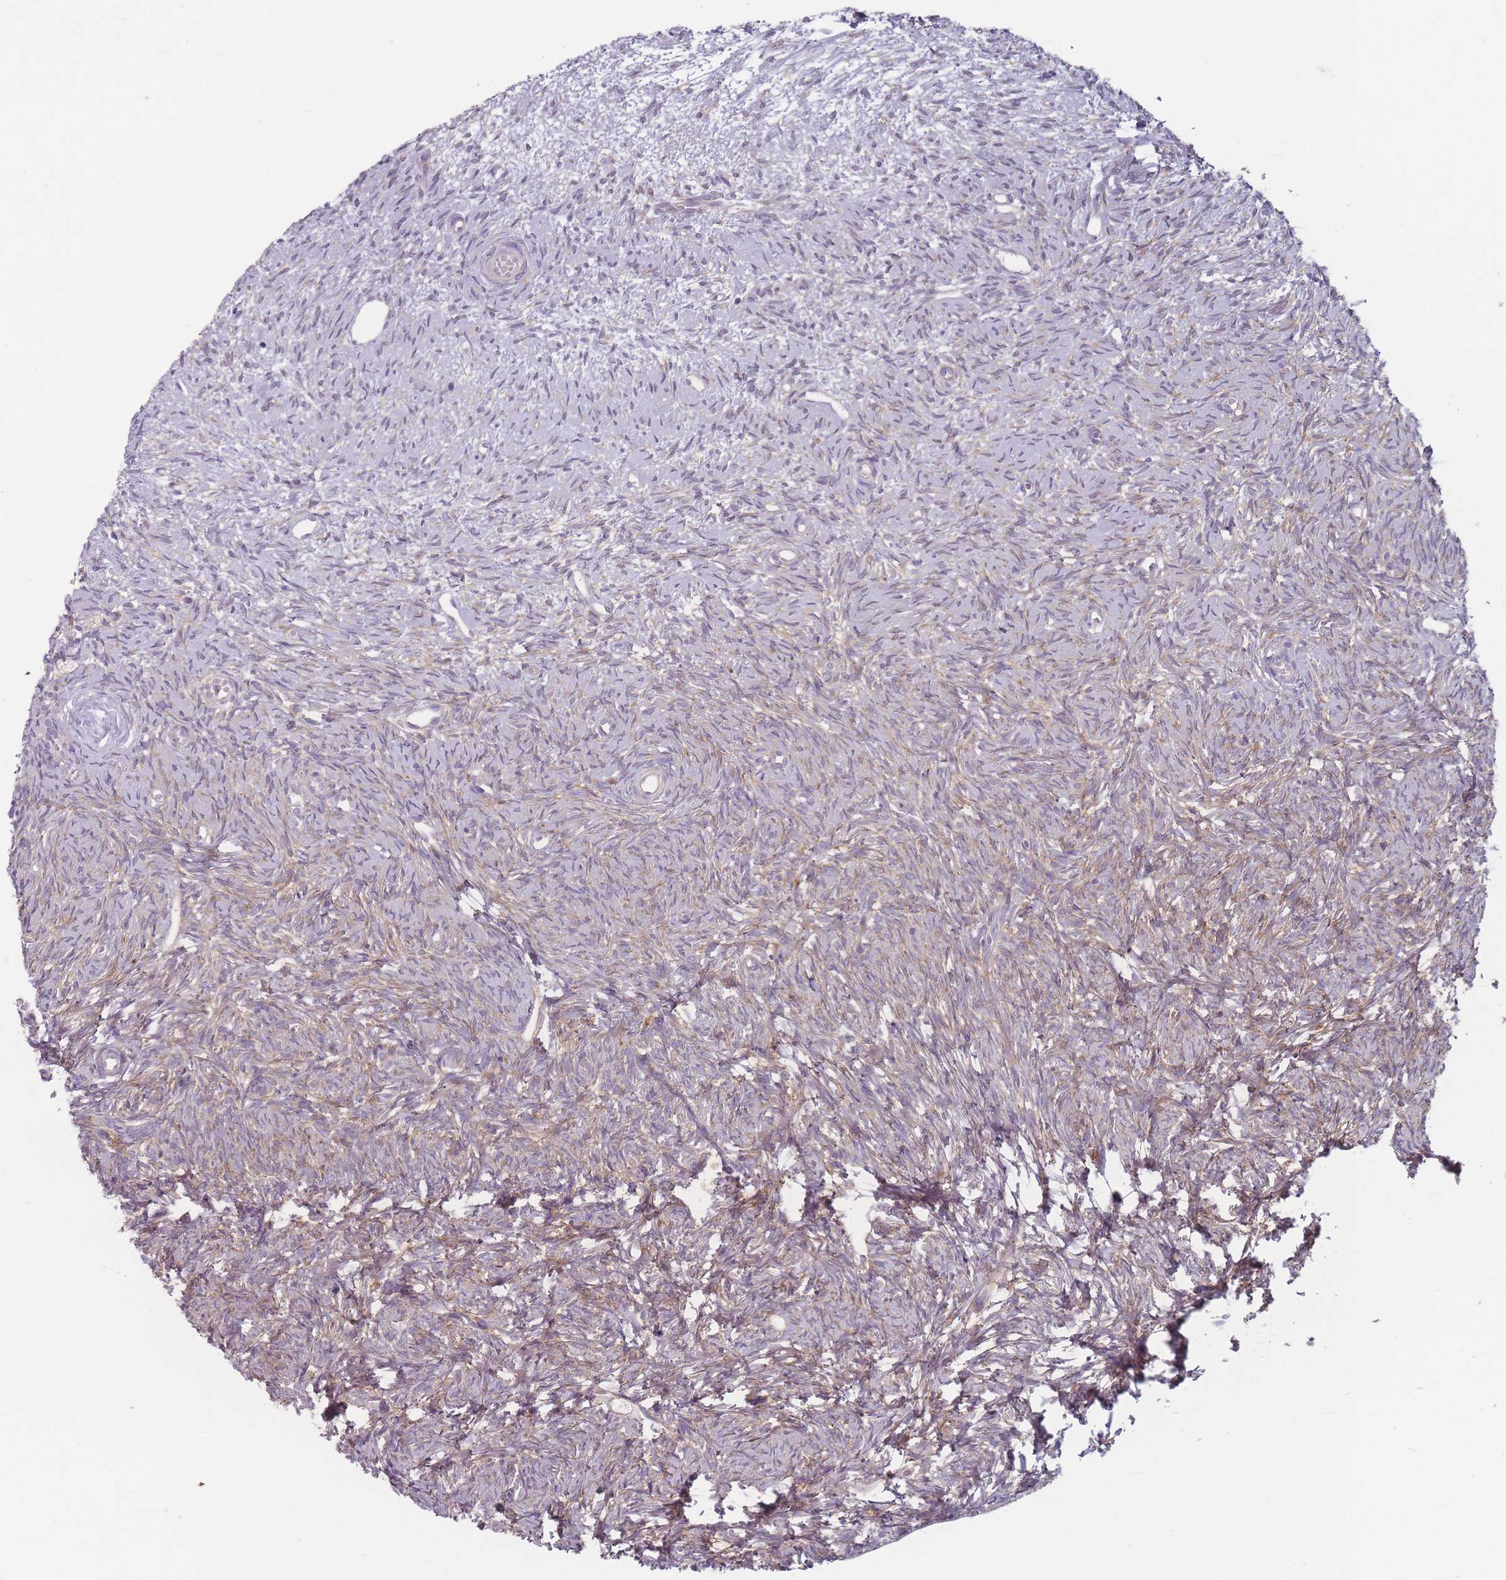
{"staining": {"intensity": "negative", "quantity": "none", "location": "none"}, "tissue": "ovary", "cell_type": "Ovarian stroma cells", "image_type": "normal", "snomed": [{"axis": "morphology", "description": "Normal tissue, NOS"}, {"axis": "topography", "description": "Ovary"}], "caption": "High power microscopy micrograph of an immunohistochemistry image of benign ovary, revealing no significant staining in ovarian stroma cells.", "gene": "HSBP1L1", "patient": {"sex": "female", "age": 51}}